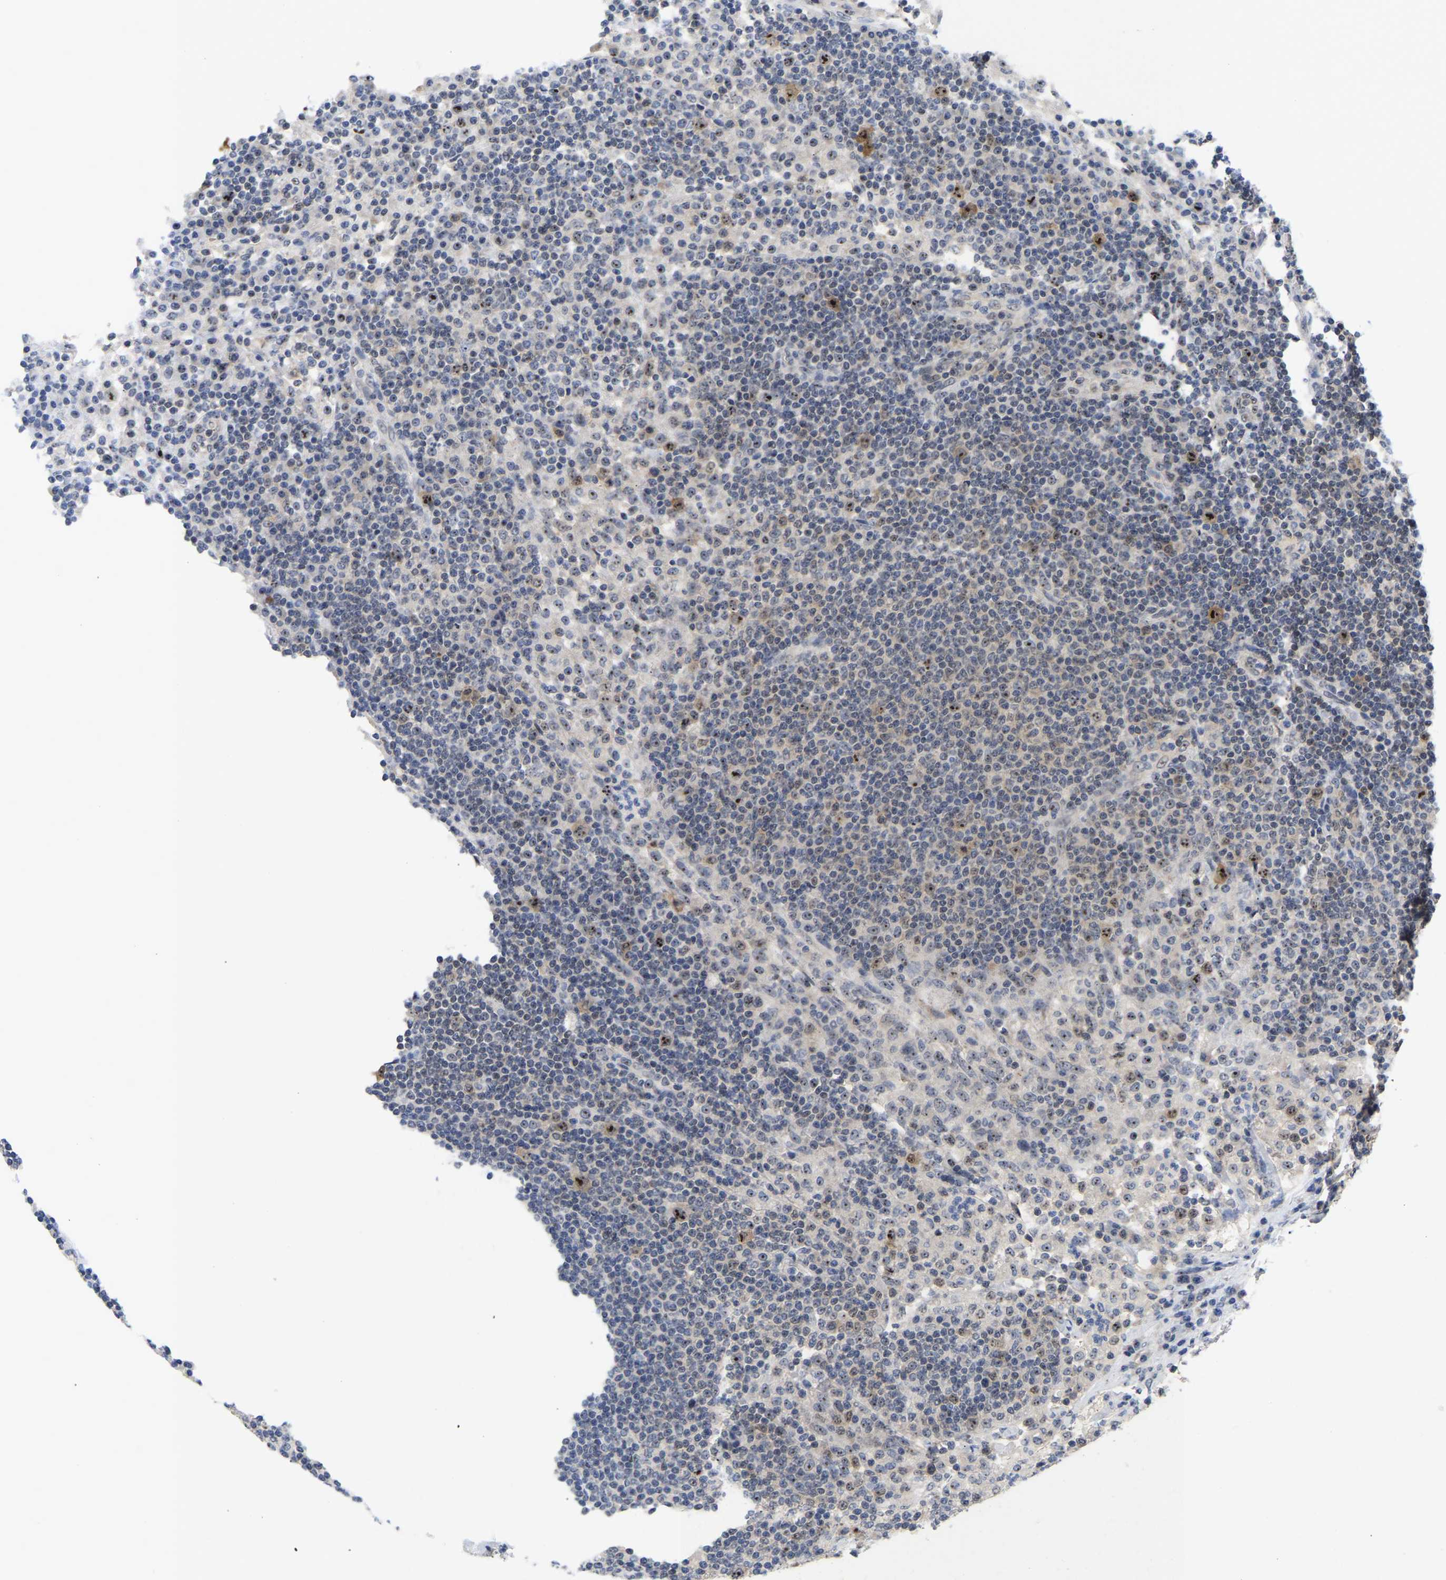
{"staining": {"intensity": "moderate", "quantity": "<25%", "location": "nuclear"}, "tissue": "lymph node", "cell_type": "Germinal center cells", "image_type": "normal", "snomed": [{"axis": "morphology", "description": "Normal tissue, NOS"}, {"axis": "topography", "description": "Lymph node"}], "caption": "Protein expression analysis of unremarkable lymph node reveals moderate nuclear expression in approximately <25% of germinal center cells. (brown staining indicates protein expression, while blue staining denotes nuclei).", "gene": "NLE1", "patient": {"sex": "female", "age": 53}}